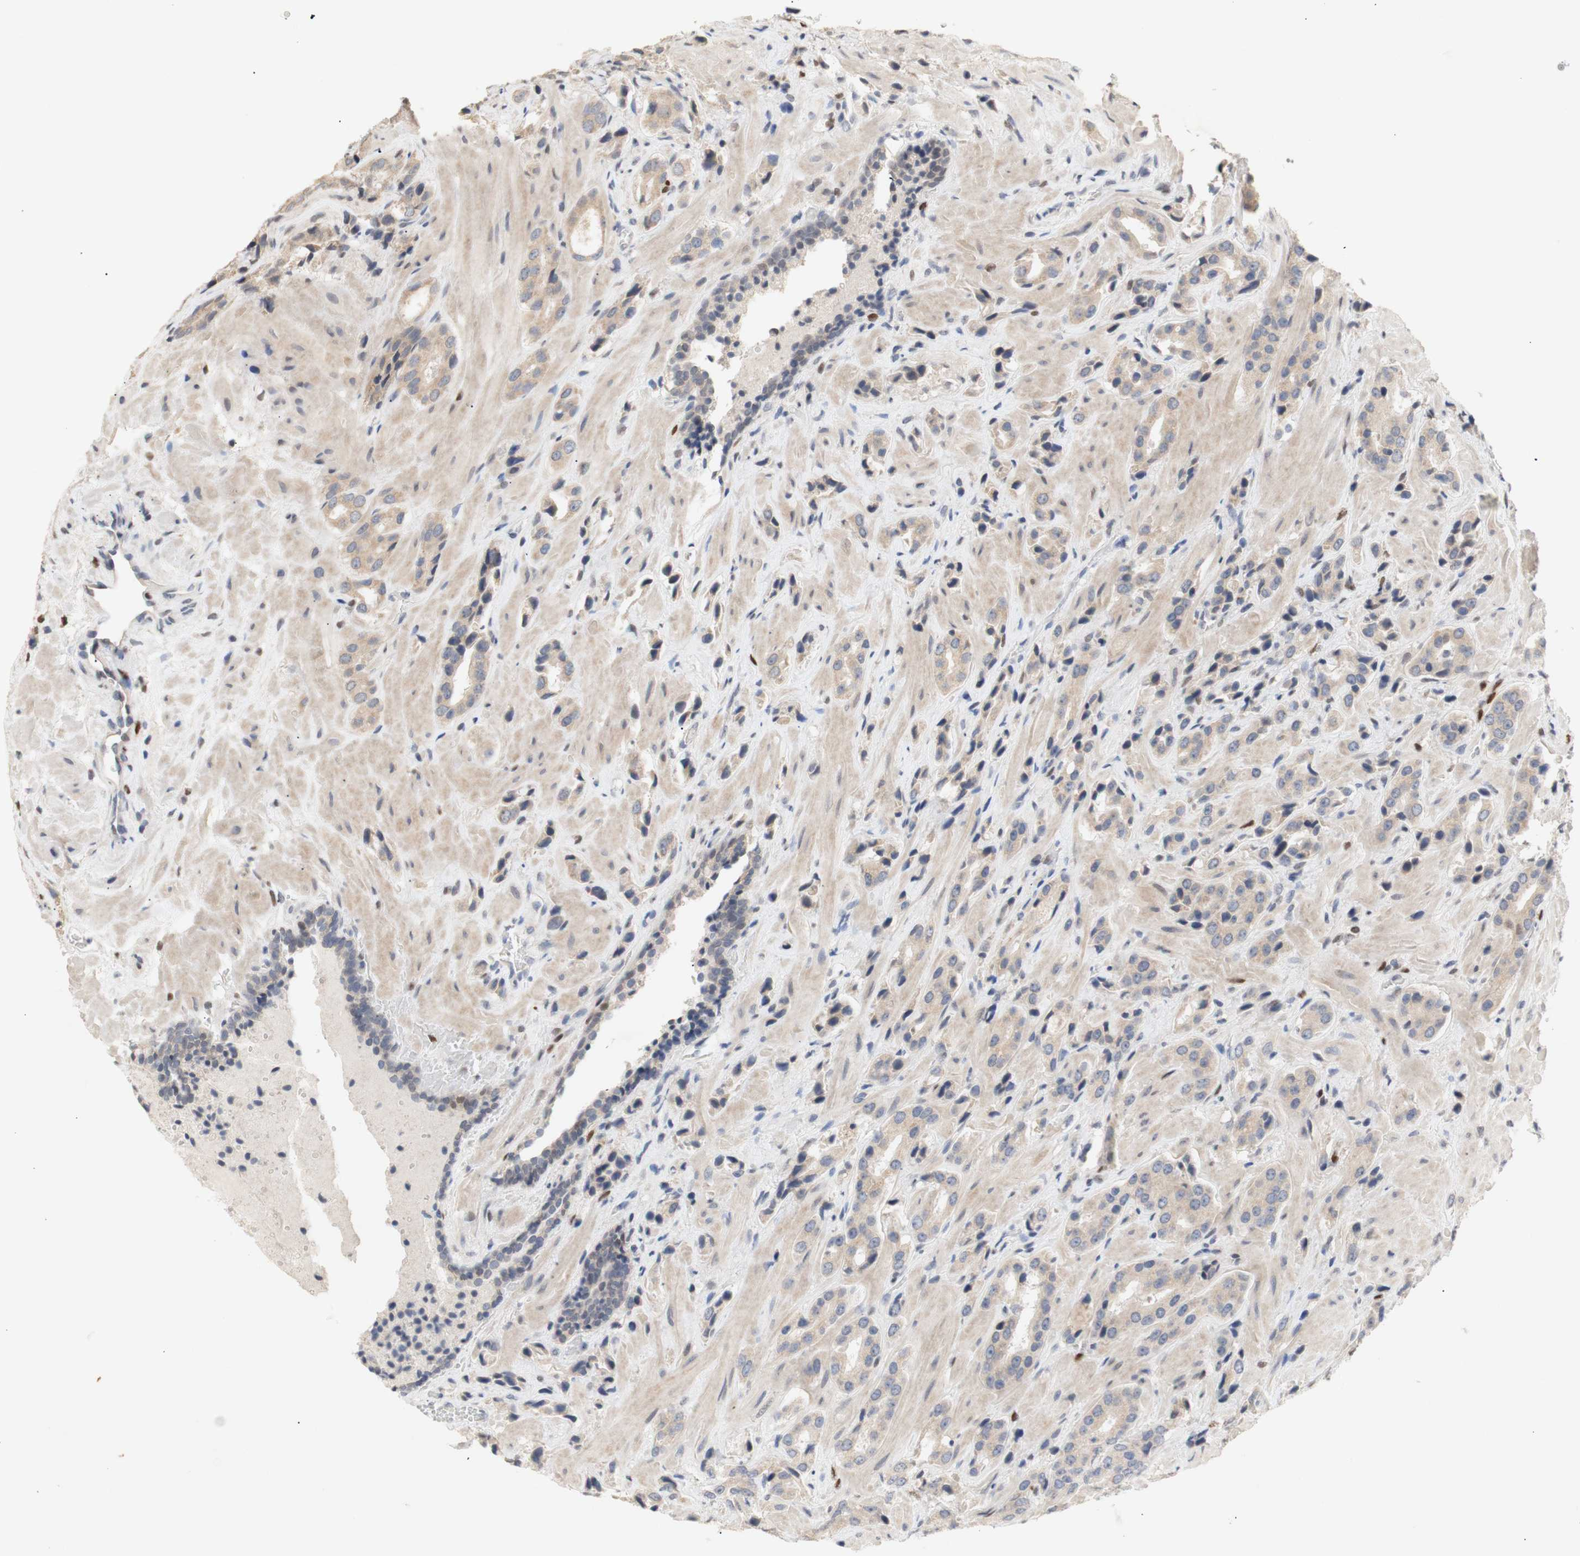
{"staining": {"intensity": "negative", "quantity": "none", "location": "none"}, "tissue": "prostate cancer", "cell_type": "Tumor cells", "image_type": "cancer", "snomed": [{"axis": "morphology", "description": "Adenocarcinoma, High grade"}, {"axis": "topography", "description": "Prostate"}], "caption": "The histopathology image shows no staining of tumor cells in adenocarcinoma (high-grade) (prostate).", "gene": "FOSB", "patient": {"sex": "male", "age": 64}}